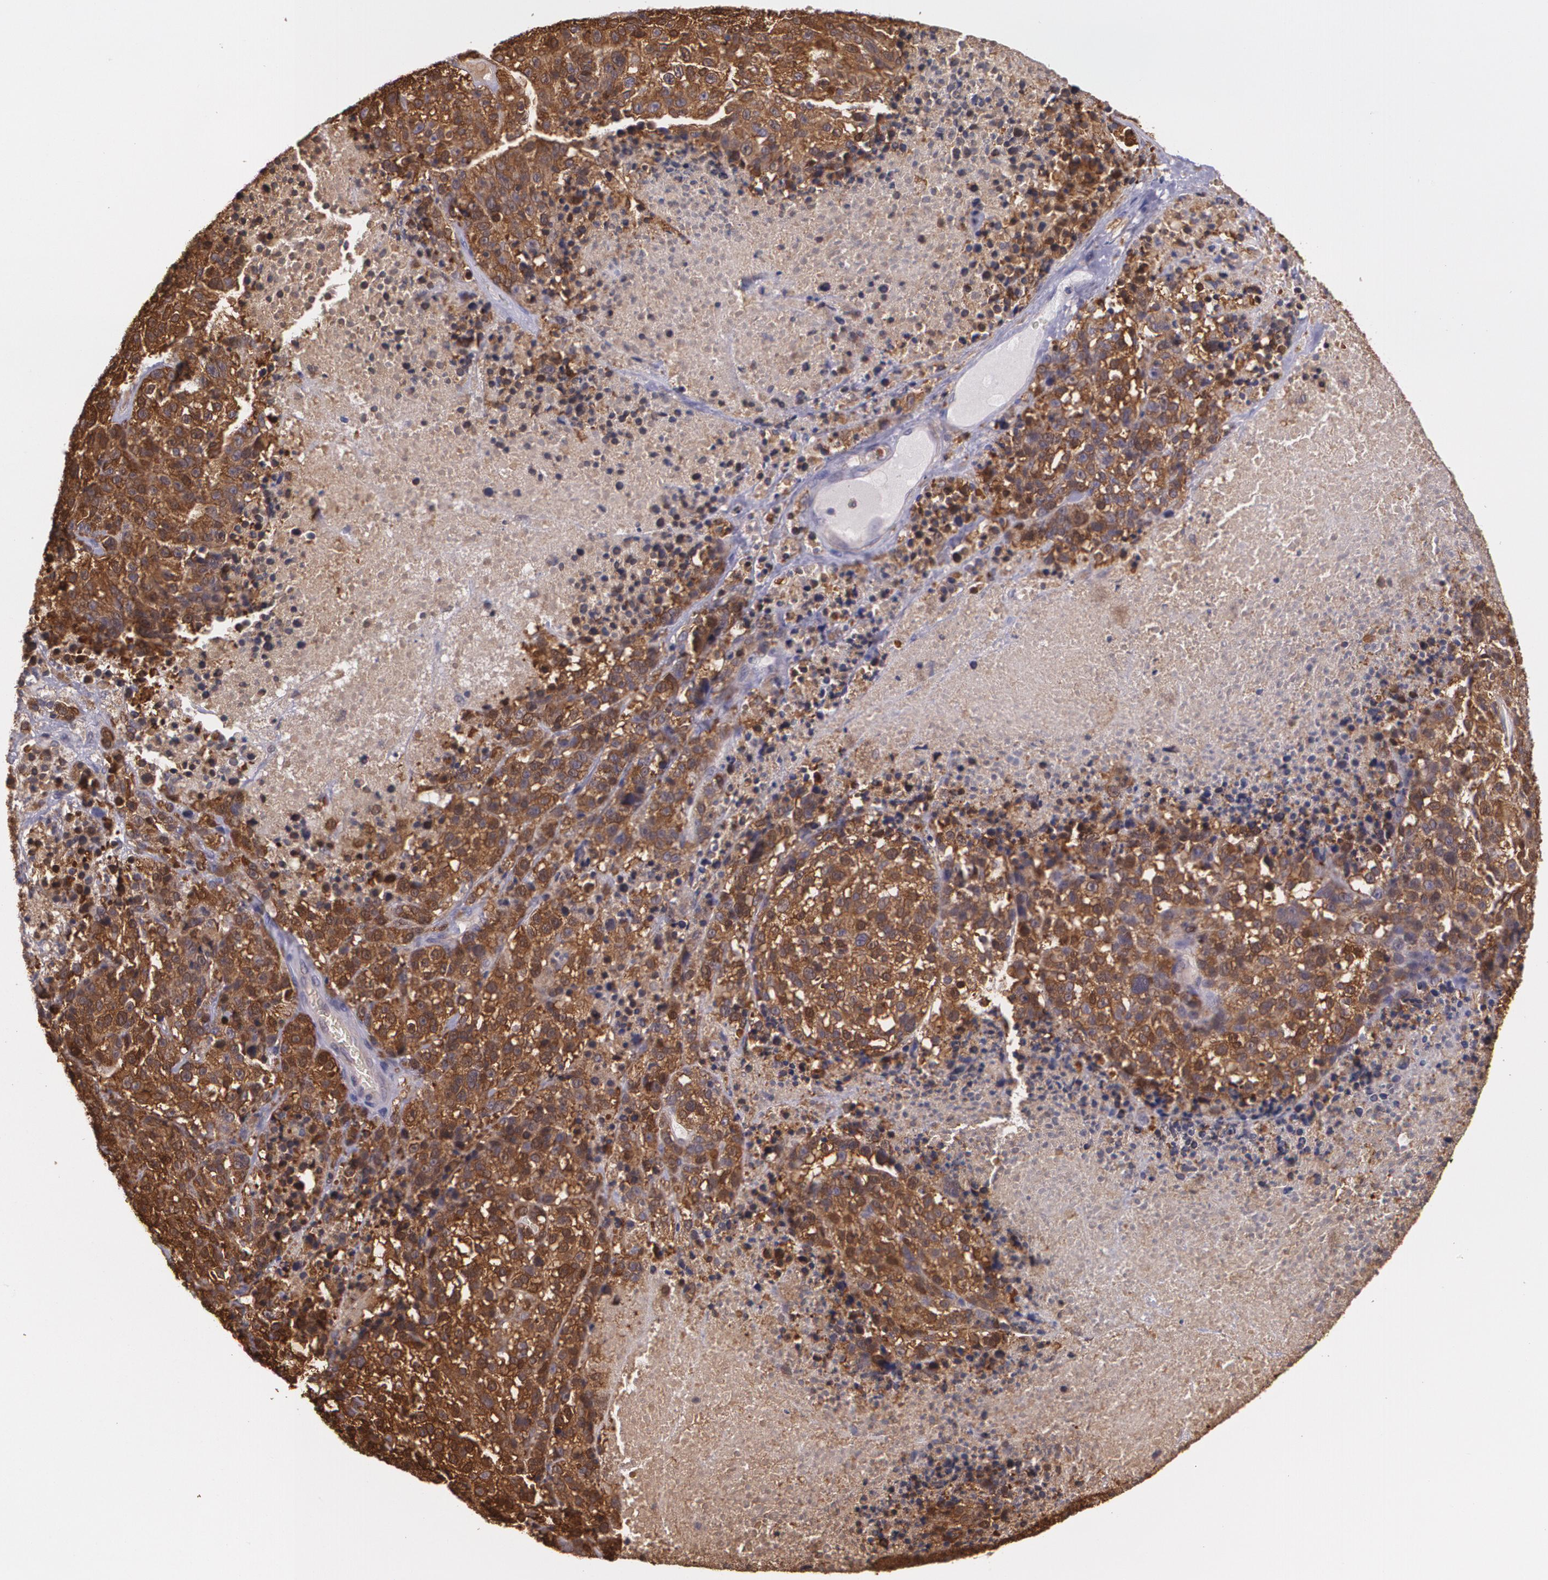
{"staining": {"intensity": "strong", "quantity": ">75%", "location": "cytoplasmic/membranous"}, "tissue": "melanoma", "cell_type": "Tumor cells", "image_type": "cancer", "snomed": [{"axis": "morphology", "description": "Malignant melanoma, Metastatic site"}, {"axis": "topography", "description": "Cerebral cortex"}], "caption": "Brown immunohistochemical staining in malignant melanoma (metastatic site) displays strong cytoplasmic/membranous expression in about >75% of tumor cells.", "gene": "HSPH1", "patient": {"sex": "female", "age": 52}}